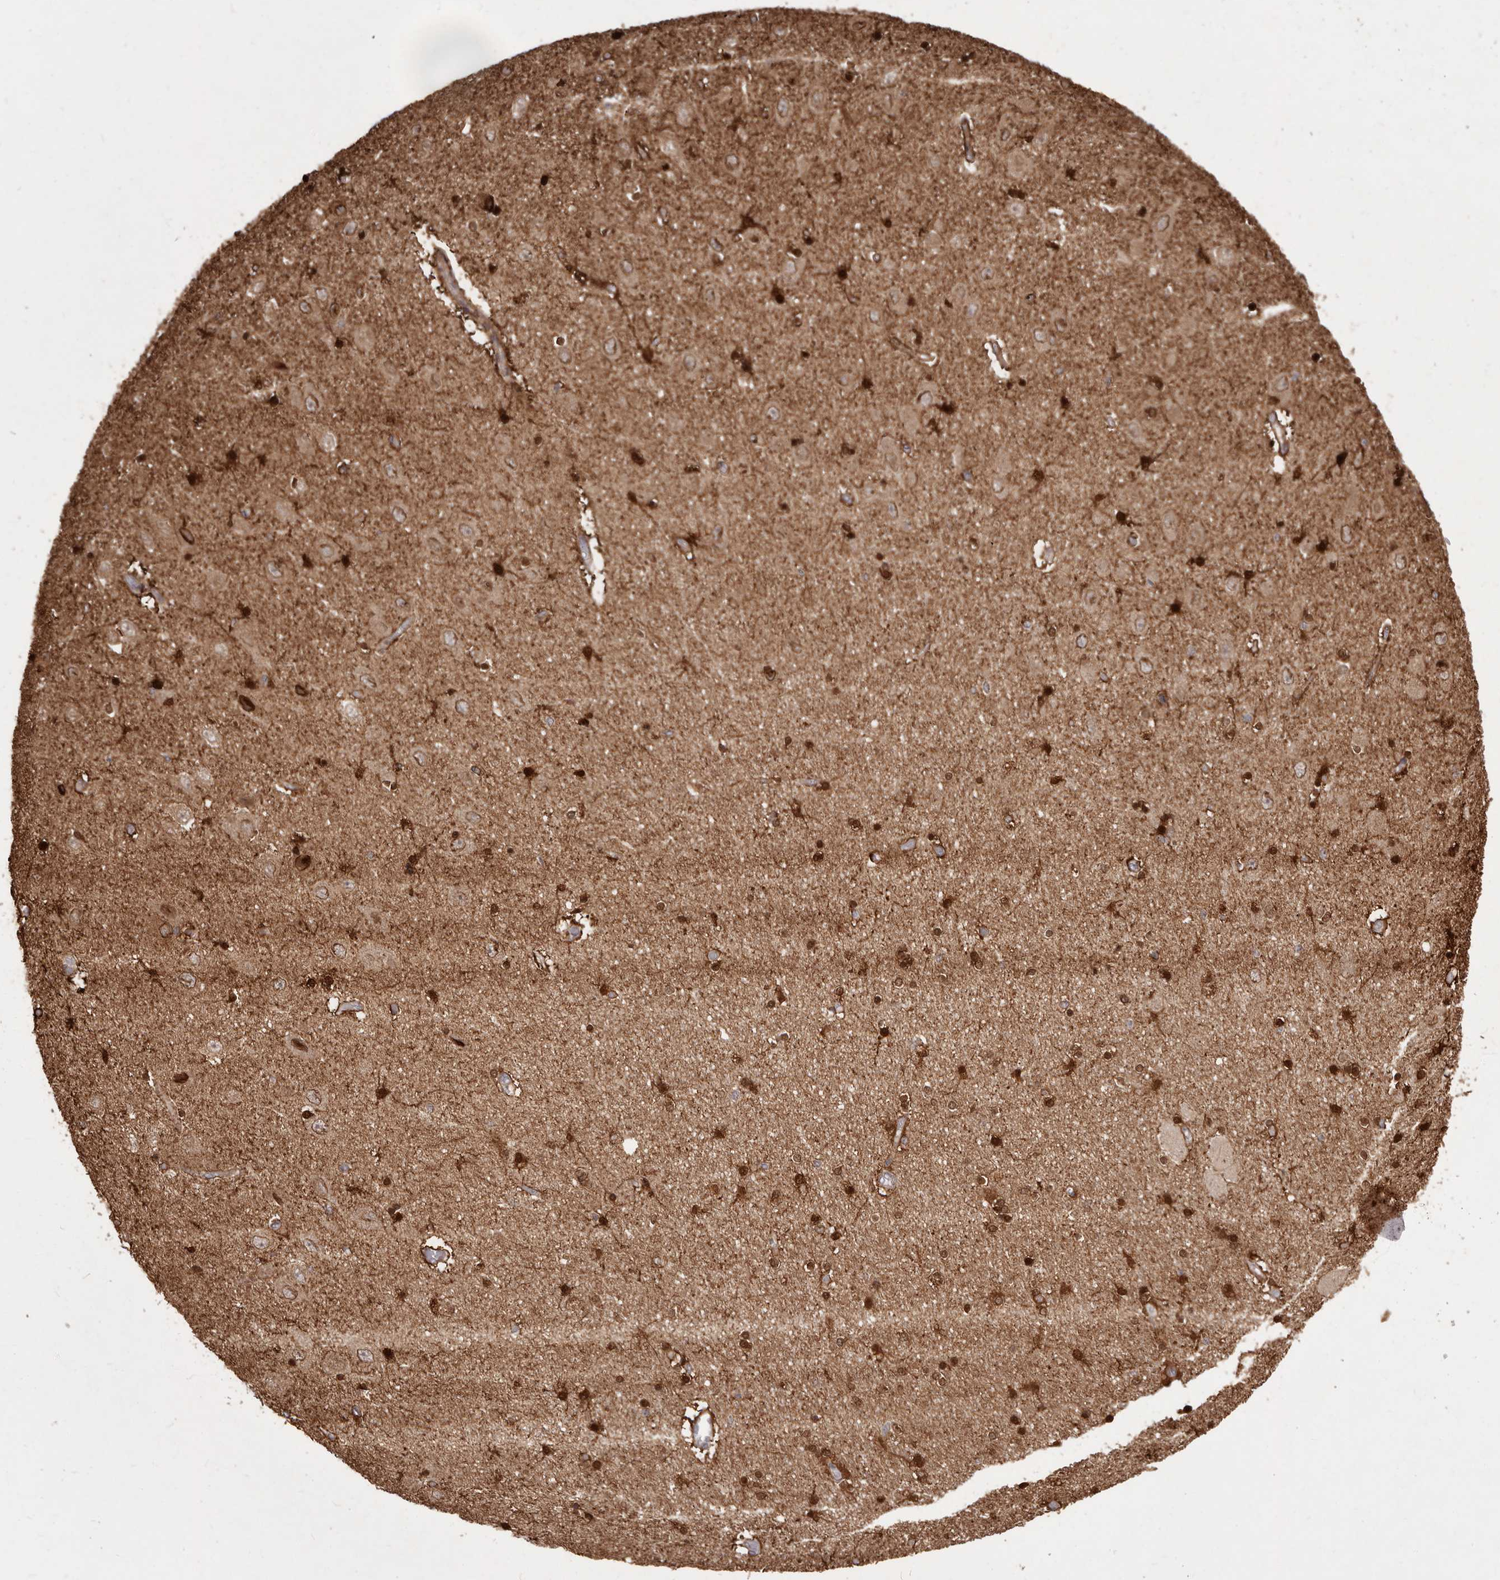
{"staining": {"intensity": "strong", "quantity": ">75%", "location": "cytoplasmic/membranous,nuclear"}, "tissue": "hippocampus", "cell_type": "Glial cells", "image_type": "normal", "snomed": [{"axis": "morphology", "description": "Normal tissue, NOS"}, {"axis": "topography", "description": "Hippocampus"}], "caption": "IHC of normal hippocampus reveals high levels of strong cytoplasmic/membranous,nuclear staining in approximately >75% of glial cells. (DAB (3,3'-diaminobenzidine) IHC with brightfield microscopy, high magnification).", "gene": "GFOD1", "patient": {"sex": "female", "age": 54}}